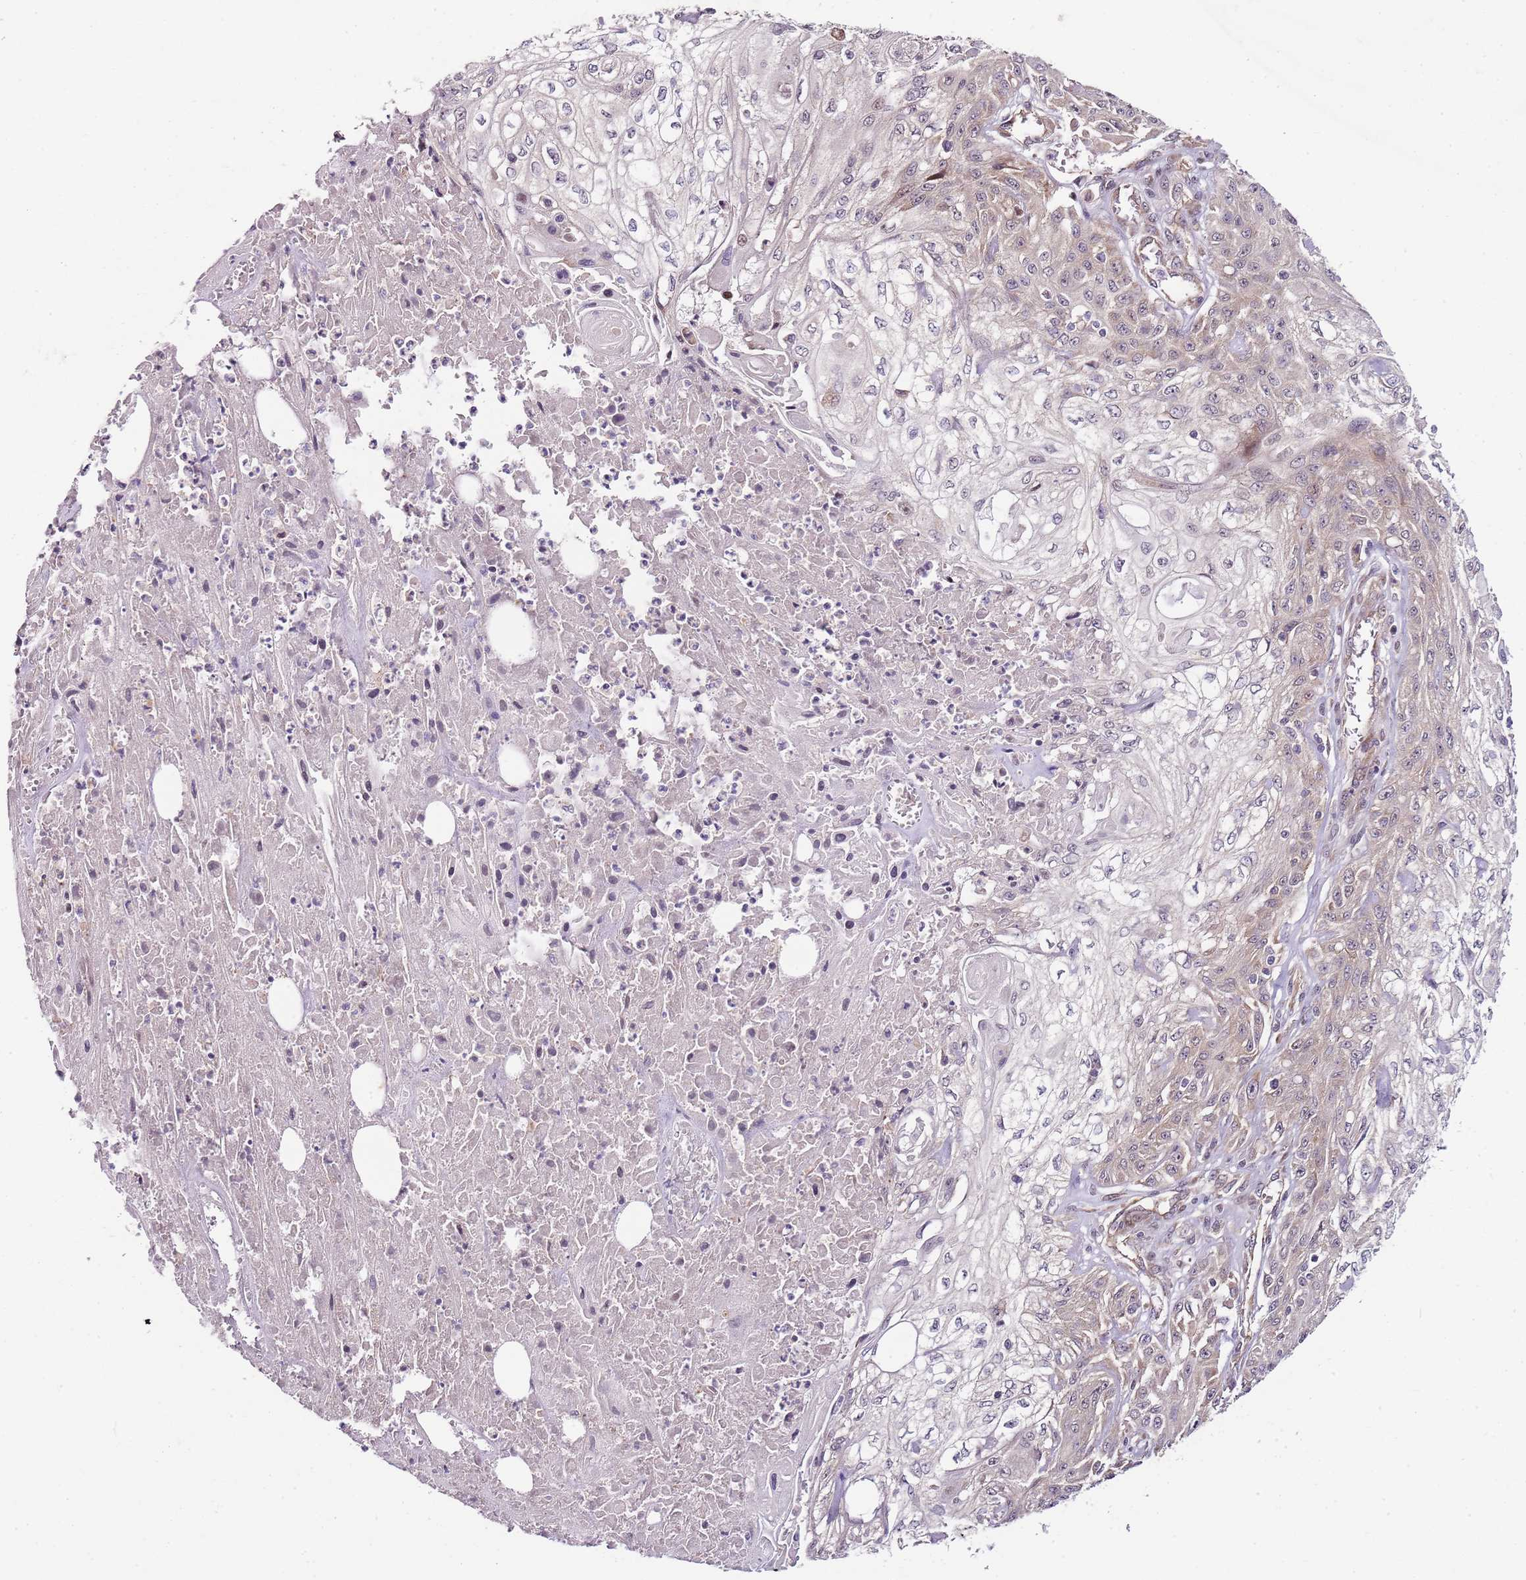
{"staining": {"intensity": "weak", "quantity": "<25%", "location": "cytoplasmic/membranous,nuclear"}, "tissue": "skin cancer", "cell_type": "Tumor cells", "image_type": "cancer", "snomed": [{"axis": "morphology", "description": "Squamous cell carcinoma, NOS"}, {"axis": "morphology", "description": "Squamous cell carcinoma, metastatic, NOS"}, {"axis": "topography", "description": "Skin"}, {"axis": "topography", "description": "Lymph node"}], "caption": "Protein analysis of squamous cell carcinoma (skin) shows no significant staining in tumor cells.", "gene": "FBXL22", "patient": {"sex": "male", "age": 75}}